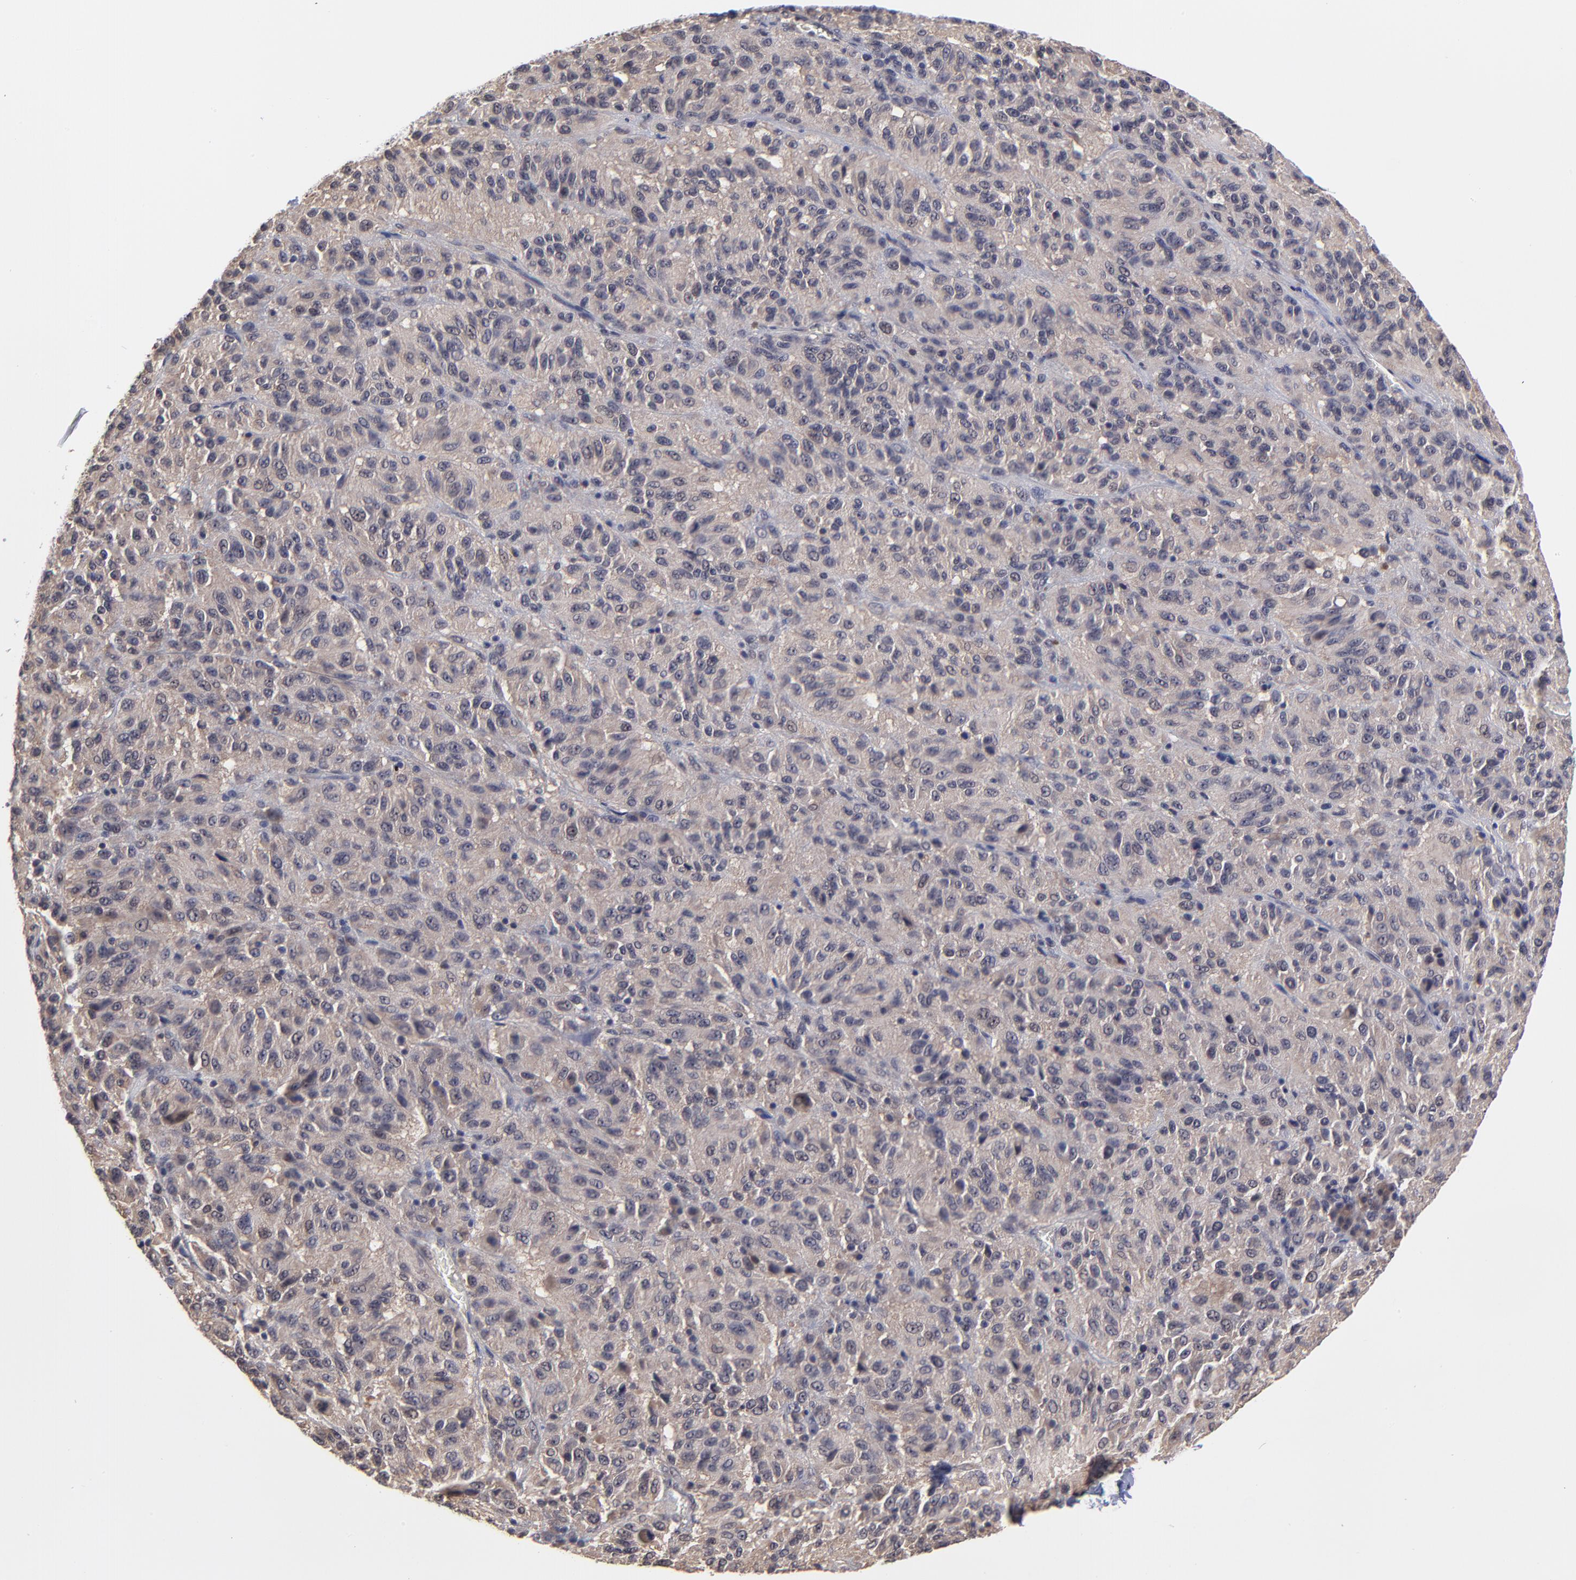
{"staining": {"intensity": "weak", "quantity": ">75%", "location": "cytoplasmic/membranous"}, "tissue": "melanoma", "cell_type": "Tumor cells", "image_type": "cancer", "snomed": [{"axis": "morphology", "description": "Malignant melanoma, Metastatic site"}, {"axis": "topography", "description": "Lung"}], "caption": "A high-resolution histopathology image shows immunohistochemistry staining of melanoma, which shows weak cytoplasmic/membranous expression in about >75% of tumor cells.", "gene": "UBE2E3", "patient": {"sex": "male", "age": 64}}